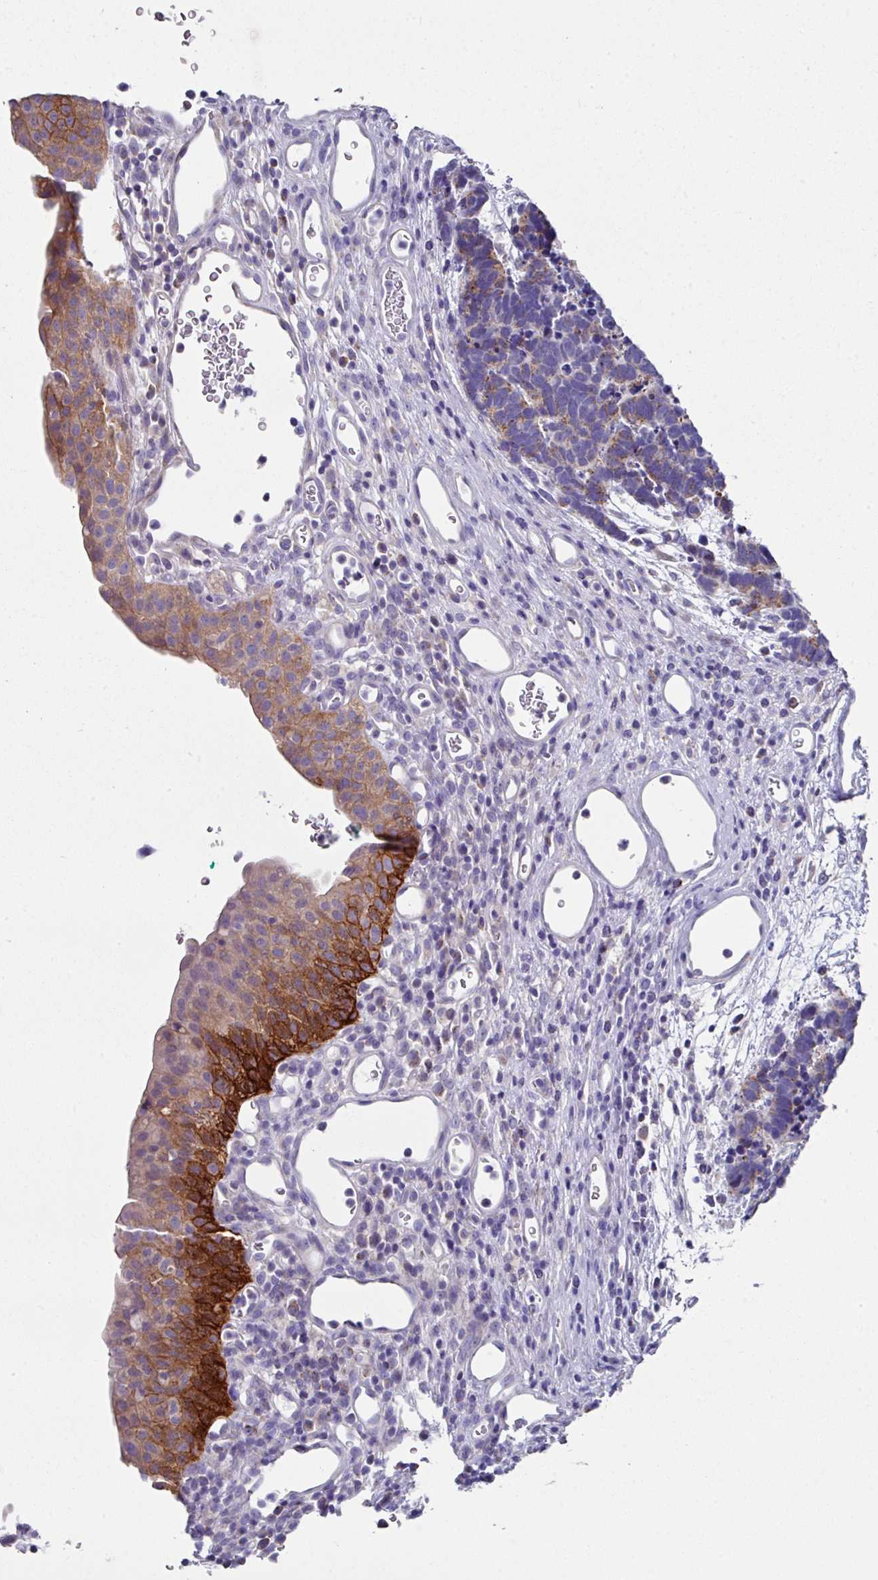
{"staining": {"intensity": "moderate", "quantity": "25%-75%", "location": "cytoplasmic/membranous"}, "tissue": "carcinoid", "cell_type": "Tumor cells", "image_type": "cancer", "snomed": [{"axis": "morphology", "description": "Carcinoma, NOS"}, {"axis": "morphology", "description": "Carcinoid, malignant, NOS"}, {"axis": "topography", "description": "Urinary bladder"}], "caption": "The image shows staining of carcinoma, revealing moderate cytoplasmic/membranous protein staining (brown color) within tumor cells.", "gene": "CLDN1", "patient": {"sex": "male", "age": 57}}